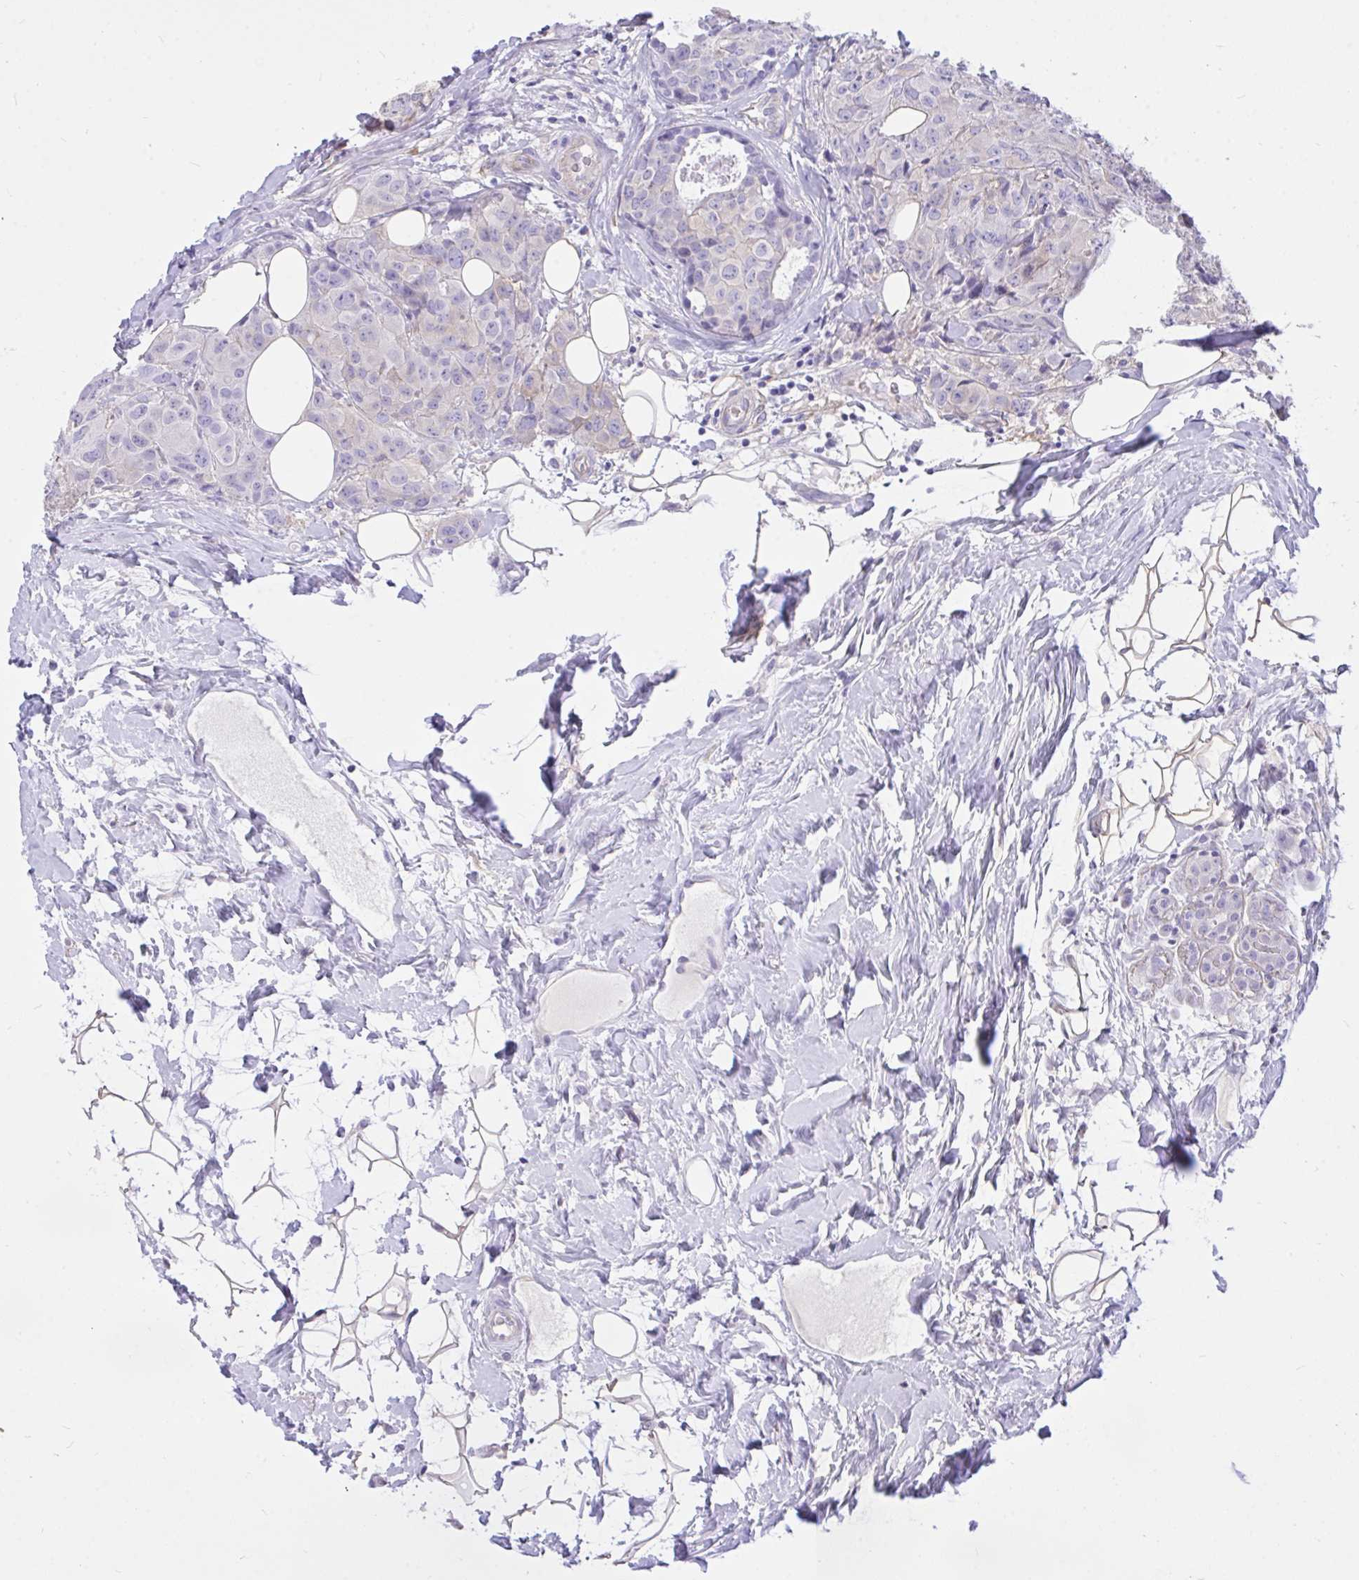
{"staining": {"intensity": "negative", "quantity": "none", "location": "none"}, "tissue": "breast cancer", "cell_type": "Tumor cells", "image_type": "cancer", "snomed": [{"axis": "morphology", "description": "Duct carcinoma"}, {"axis": "topography", "description": "Breast"}], "caption": "A high-resolution photomicrograph shows immunohistochemistry staining of breast cancer, which displays no significant expression in tumor cells.", "gene": "TLN2", "patient": {"sex": "female", "age": 43}}